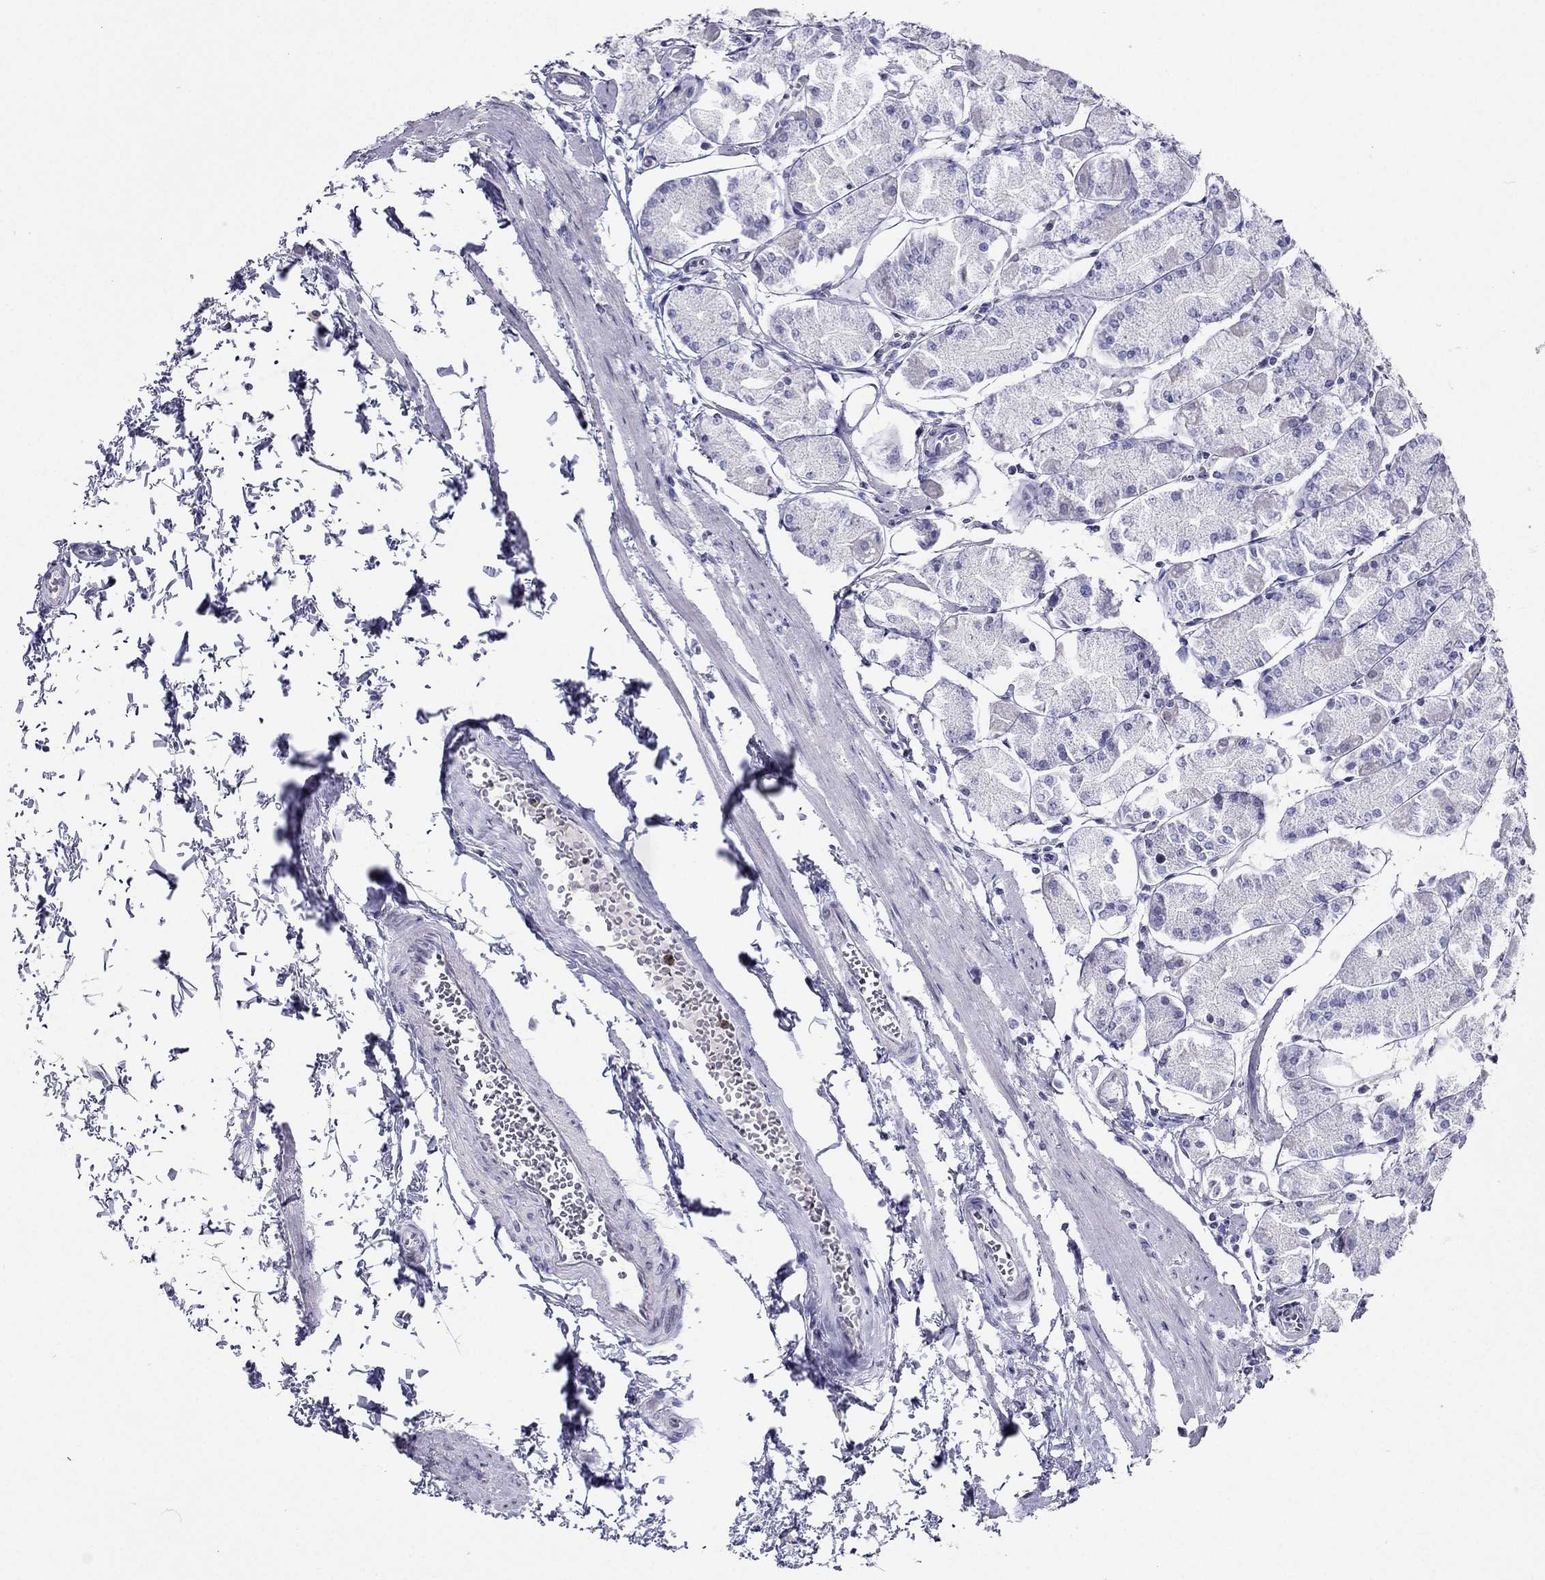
{"staining": {"intensity": "moderate", "quantity": "<25%", "location": "nuclear"}, "tissue": "stomach", "cell_type": "Glandular cells", "image_type": "normal", "snomed": [{"axis": "morphology", "description": "Normal tissue, NOS"}, {"axis": "topography", "description": "Stomach, upper"}], "caption": "Immunohistochemistry (IHC) image of benign stomach: human stomach stained using immunohistochemistry (IHC) demonstrates low levels of moderate protein expression localized specifically in the nuclear of glandular cells, appearing as a nuclear brown color.", "gene": "PPM1G", "patient": {"sex": "male", "age": 60}}